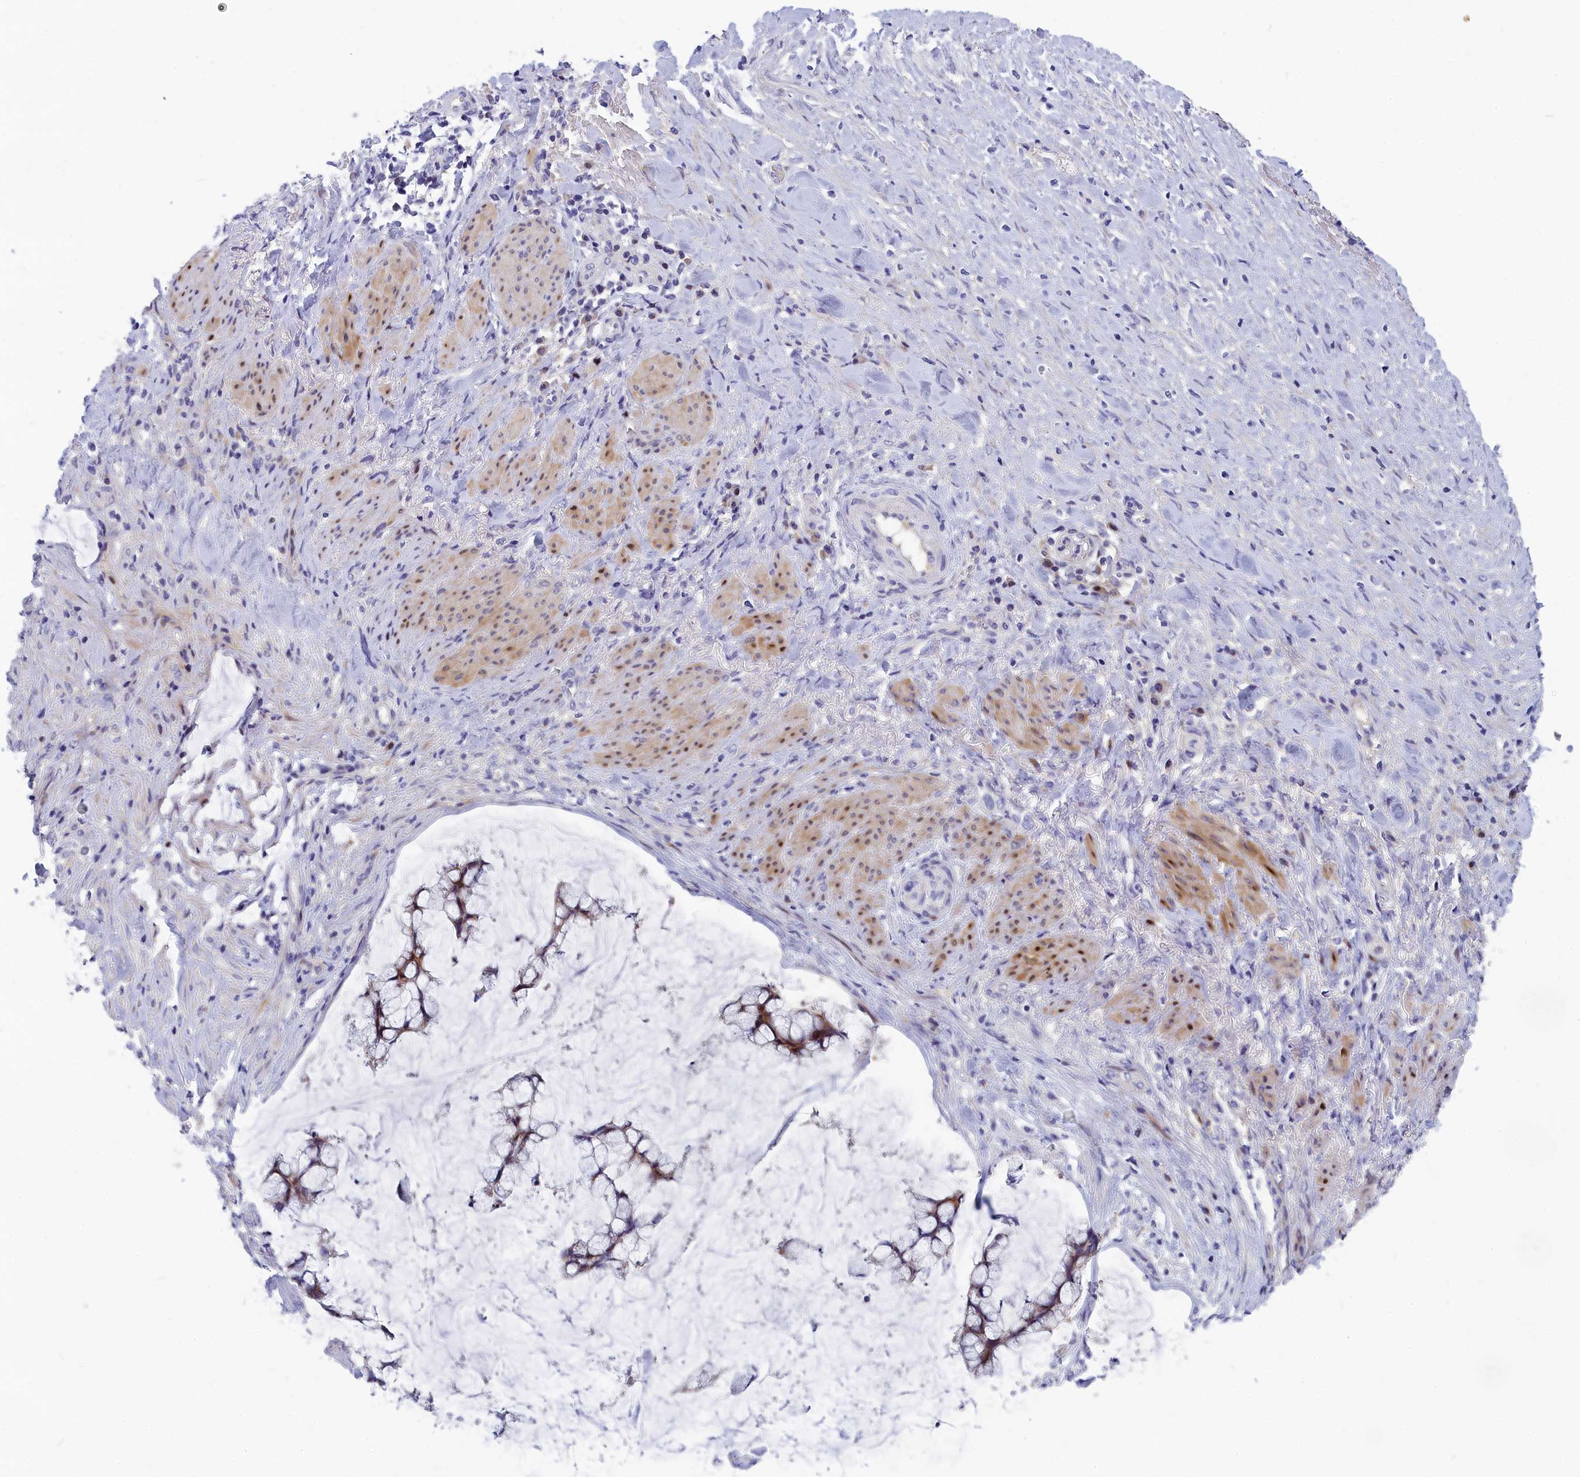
{"staining": {"intensity": "strong", "quantity": "25%-75%", "location": "cytoplasmic/membranous,nuclear"}, "tissue": "ovarian cancer", "cell_type": "Tumor cells", "image_type": "cancer", "snomed": [{"axis": "morphology", "description": "Cystadenocarcinoma, mucinous, NOS"}, {"axis": "topography", "description": "Ovary"}], "caption": "A histopathology image of ovarian cancer (mucinous cystadenocarcinoma) stained for a protein shows strong cytoplasmic/membranous and nuclear brown staining in tumor cells. The staining was performed using DAB (3,3'-diaminobenzidine), with brown indicating positive protein expression. Nuclei are stained blue with hematoxylin.", "gene": "NKPD1", "patient": {"sex": "female", "age": 42}}